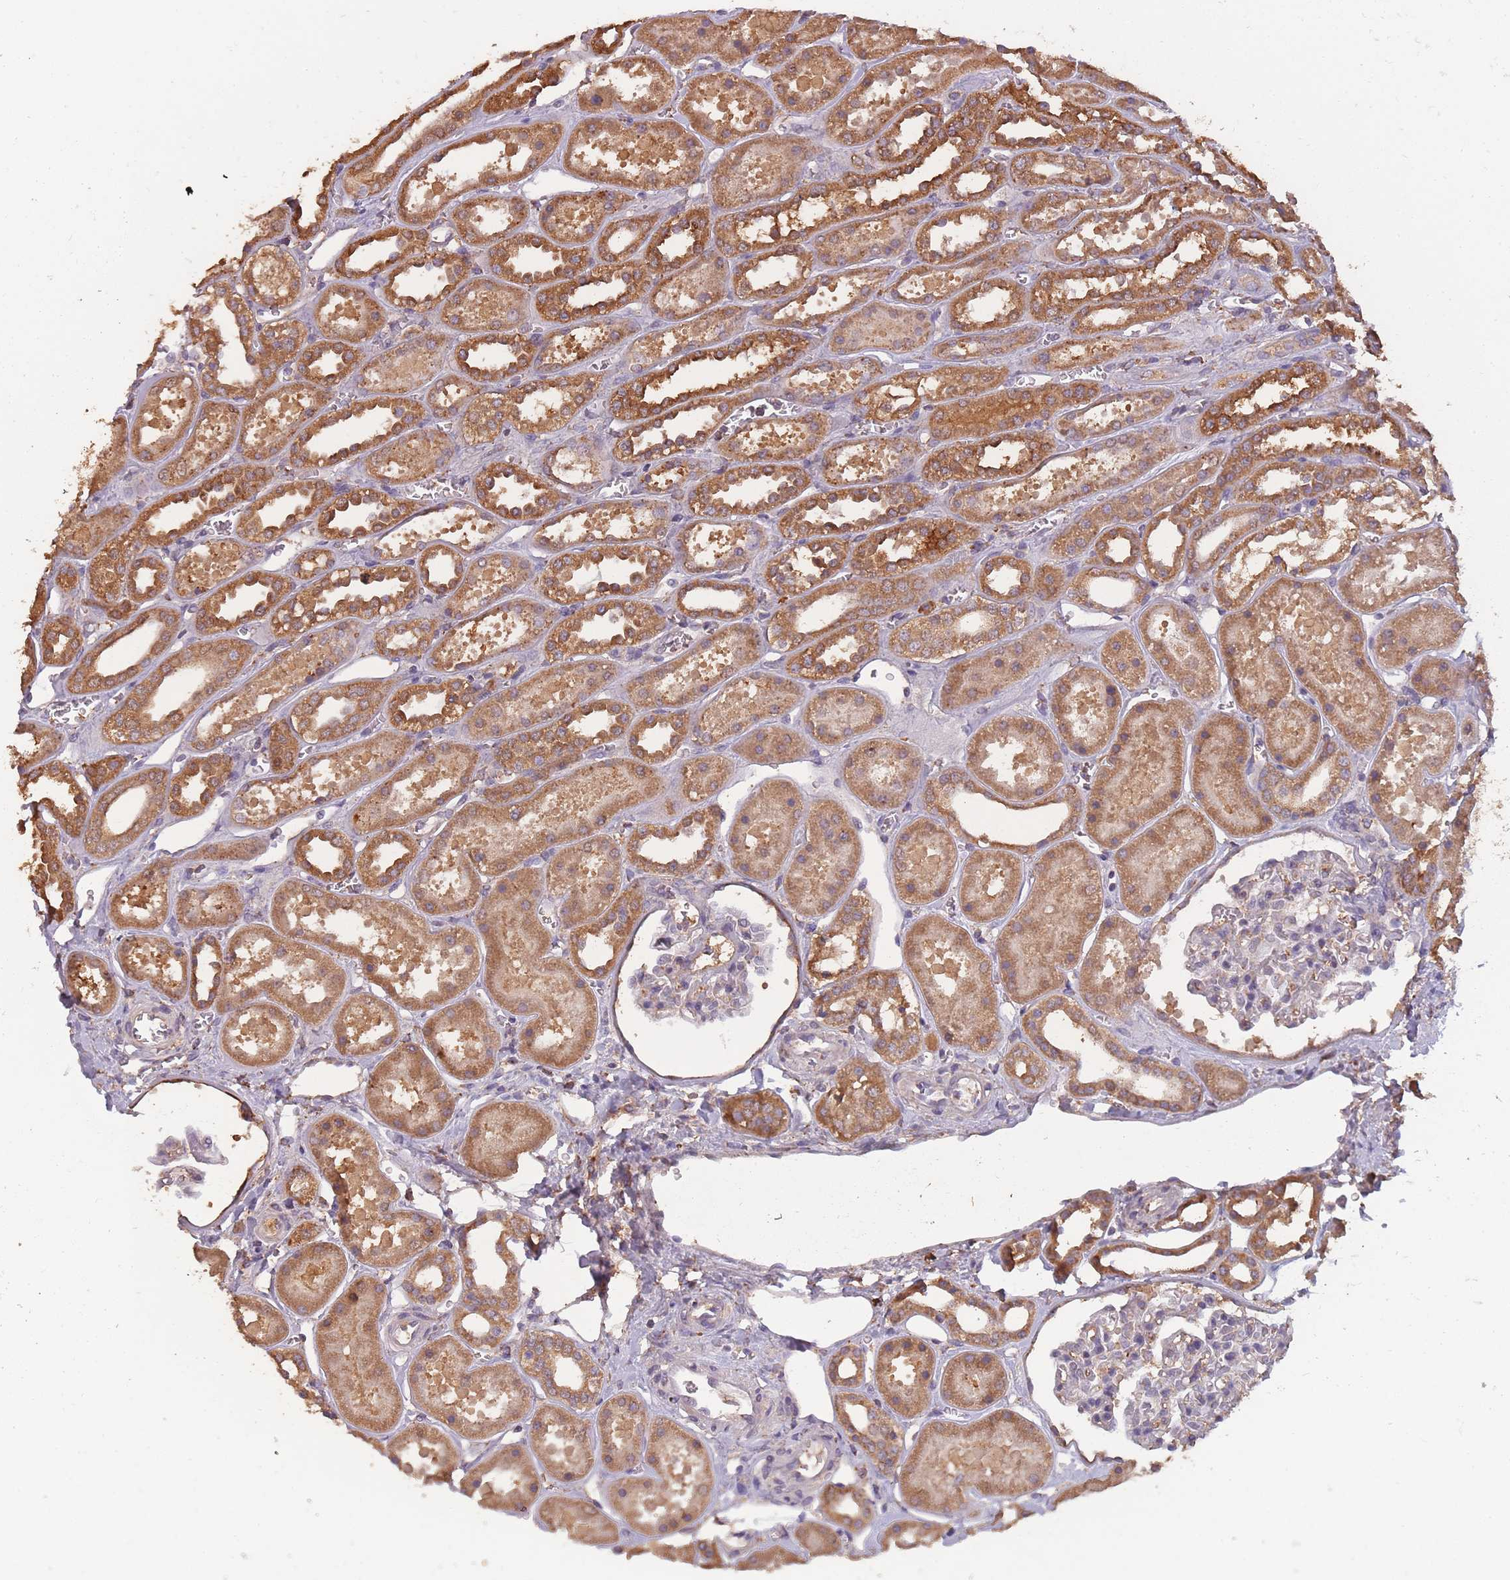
{"staining": {"intensity": "weak", "quantity": "<25%", "location": "cytoplasmic/membranous"}, "tissue": "kidney", "cell_type": "Cells in glomeruli", "image_type": "normal", "snomed": [{"axis": "morphology", "description": "Normal tissue, NOS"}, {"axis": "topography", "description": "Kidney"}], "caption": "Immunohistochemical staining of normal kidney displays no significant staining in cells in glomeruli. (DAB (3,3'-diaminobenzidine) IHC visualized using brightfield microscopy, high magnification).", "gene": "SANBR", "patient": {"sex": "female", "age": 41}}